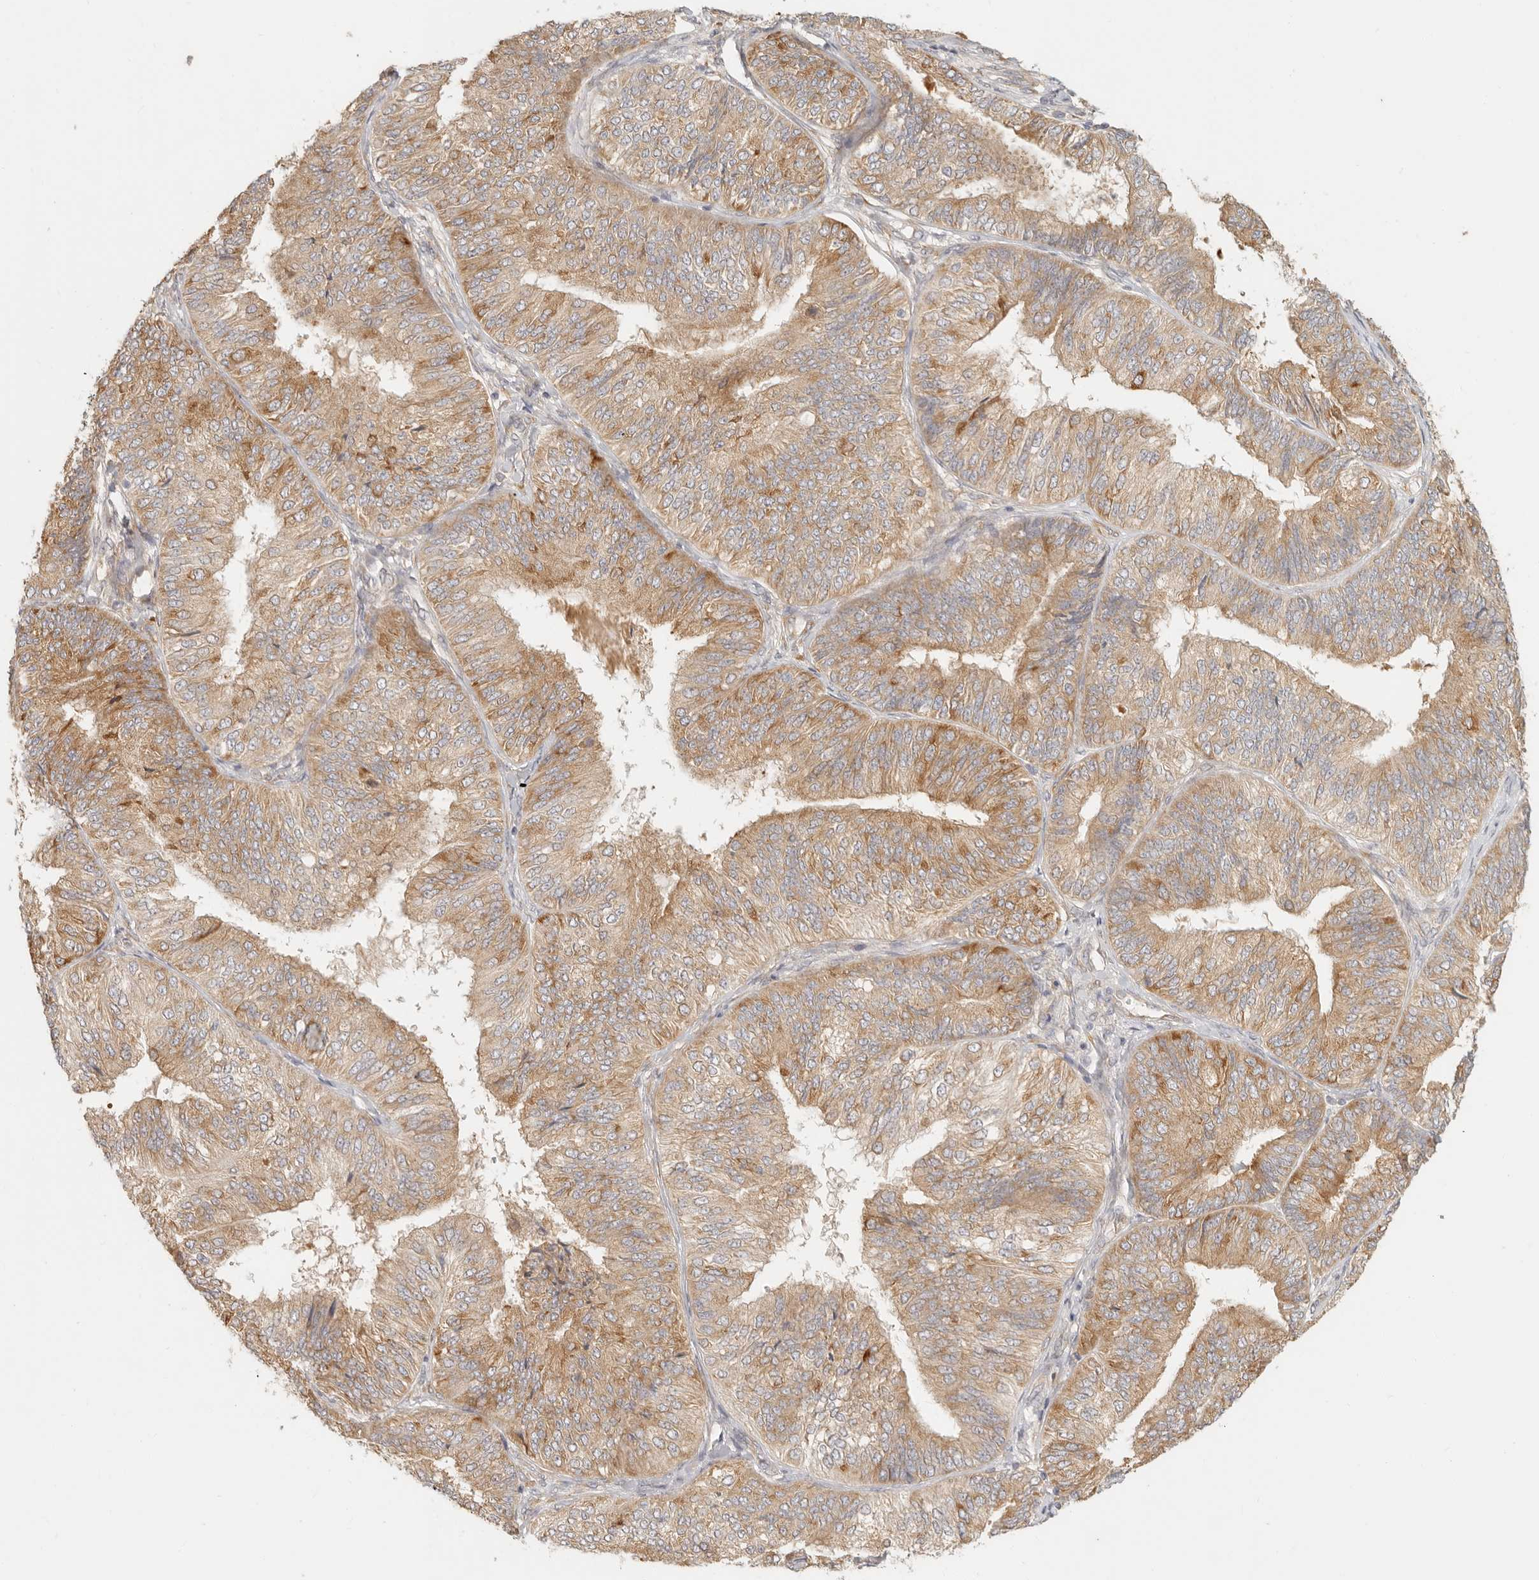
{"staining": {"intensity": "moderate", "quantity": ">75%", "location": "cytoplasmic/membranous"}, "tissue": "endometrial cancer", "cell_type": "Tumor cells", "image_type": "cancer", "snomed": [{"axis": "morphology", "description": "Adenocarcinoma, NOS"}, {"axis": "topography", "description": "Endometrium"}], "caption": "This is a histology image of immunohistochemistry (IHC) staining of endometrial adenocarcinoma, which shows moderate positivity in the cytoplasmic/membranous of tumor cells.", "gene": "PABPC4", "patient": {"sex": "female", "age": 58}}